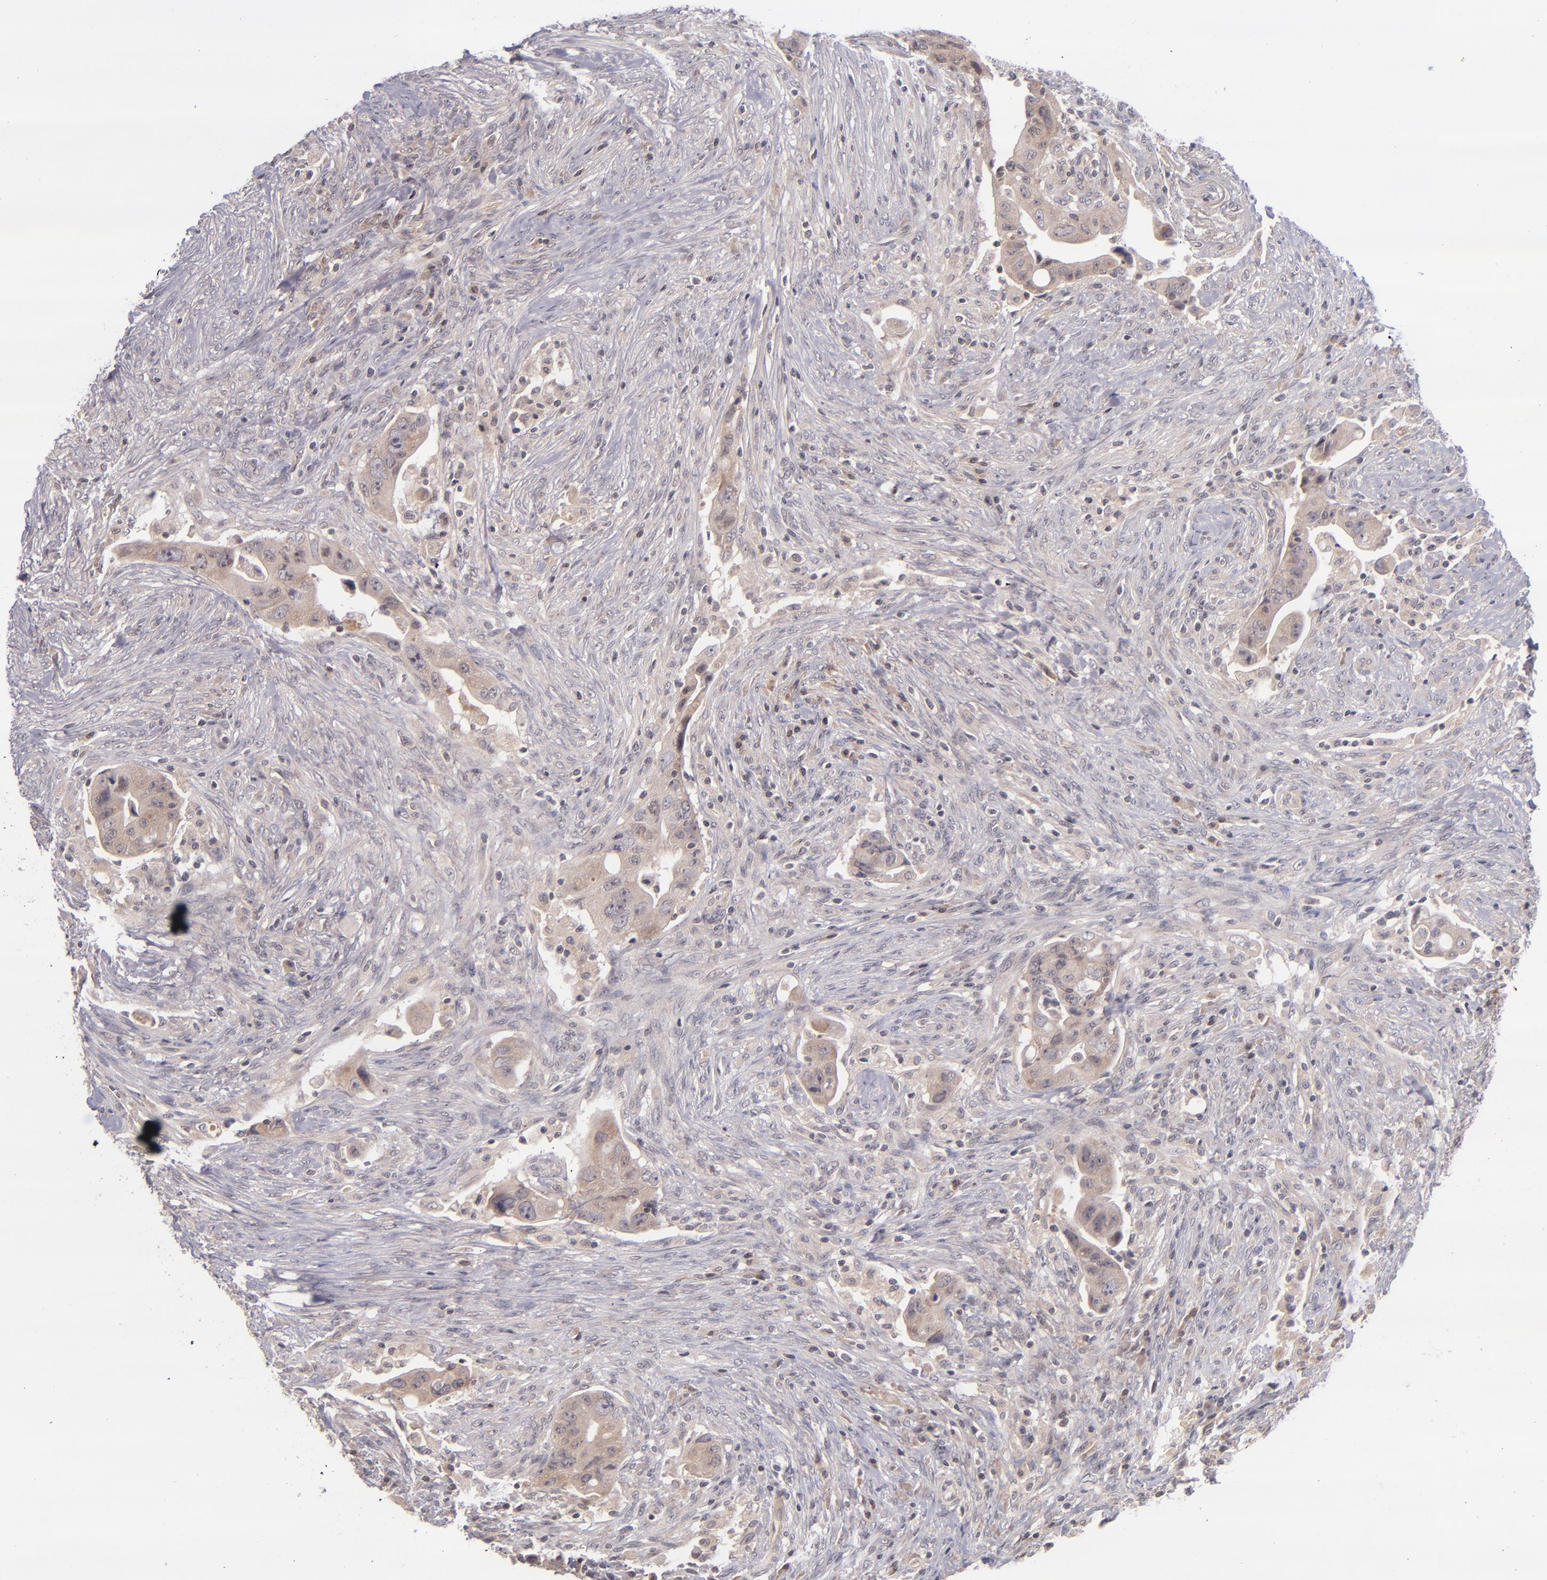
{"staining": {"intensity": "weak", "quantity": "25%-75%", "location": "cytoplasmic/membranous"}, "tissue": "colorectal cancer", "cell_type": "Tumor cells", "image_type": "cancer", "snomed": [{"axis": "morphology", "description": "Adenocarcinoma, NOS"}, {"axis": "topography", "description": "Rectum"}], "caption": "Adenocarcinoma (colorectal) stained with a protein marker reveals weak staining in tumor cells.", "gene": "TSC2", "patient": {"sex": "female", "age": 71}}